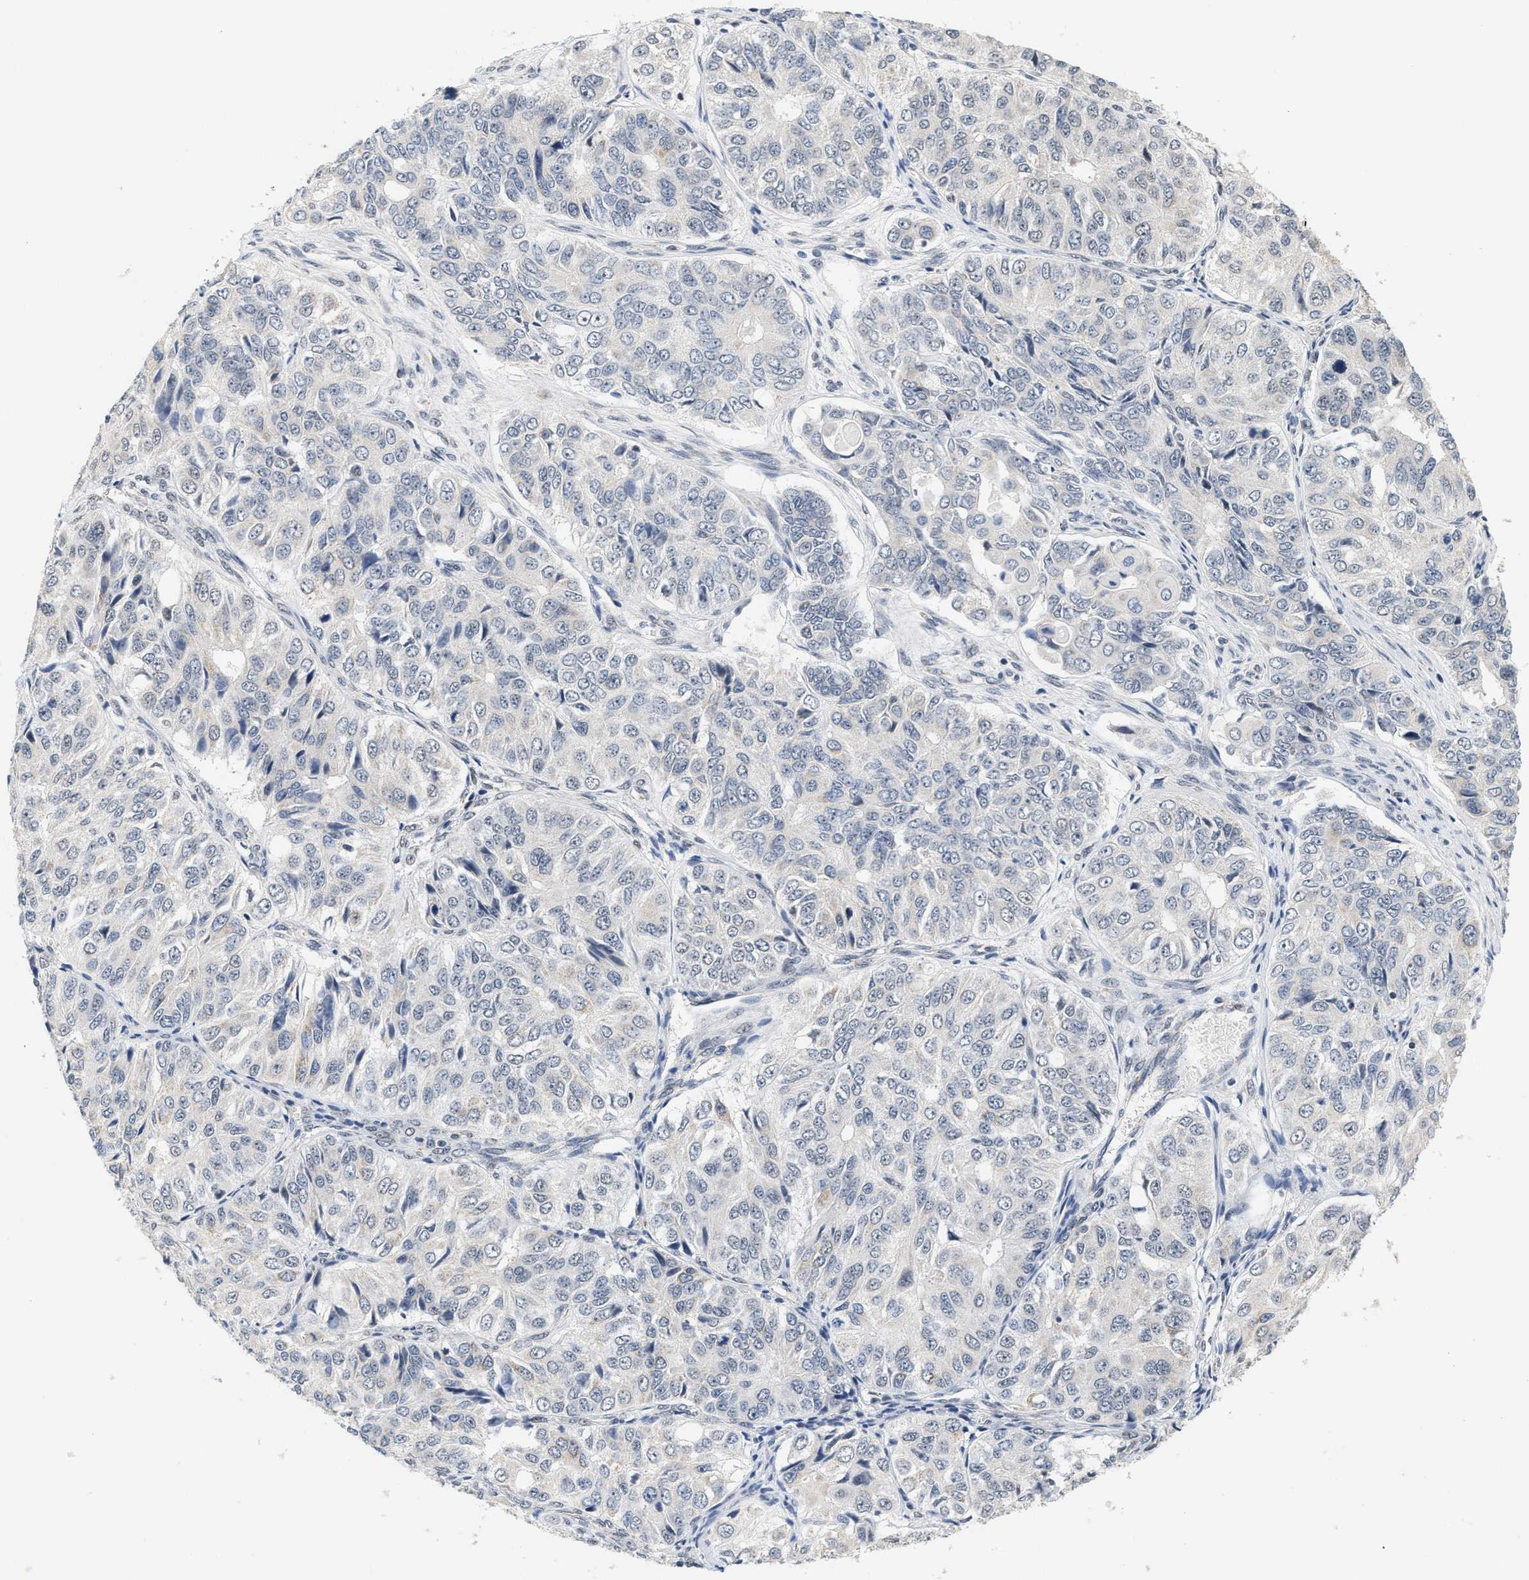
{"staining": {"intensity": "negative", "quantity": "none", "location": "none"}, "tissue": "ovarian cancer", "cell_type": "Tumor cells", "image_type": "cancer", "snomed": [{"axis": "morphology", "description": "Carcinoma, endometroid"}, {"axis": "topography", "description": "Ovary"}], "caption": "Immunohistochemistry photomicrograph of neoplastic tissue: ovarian cancer stained with DAB shows no significant protein staining in tumor cells. (IHC, brightfield microscopy, high magnification).", "gene": "GIGYF1", "patient": {"sex": "female", "age": 51}}